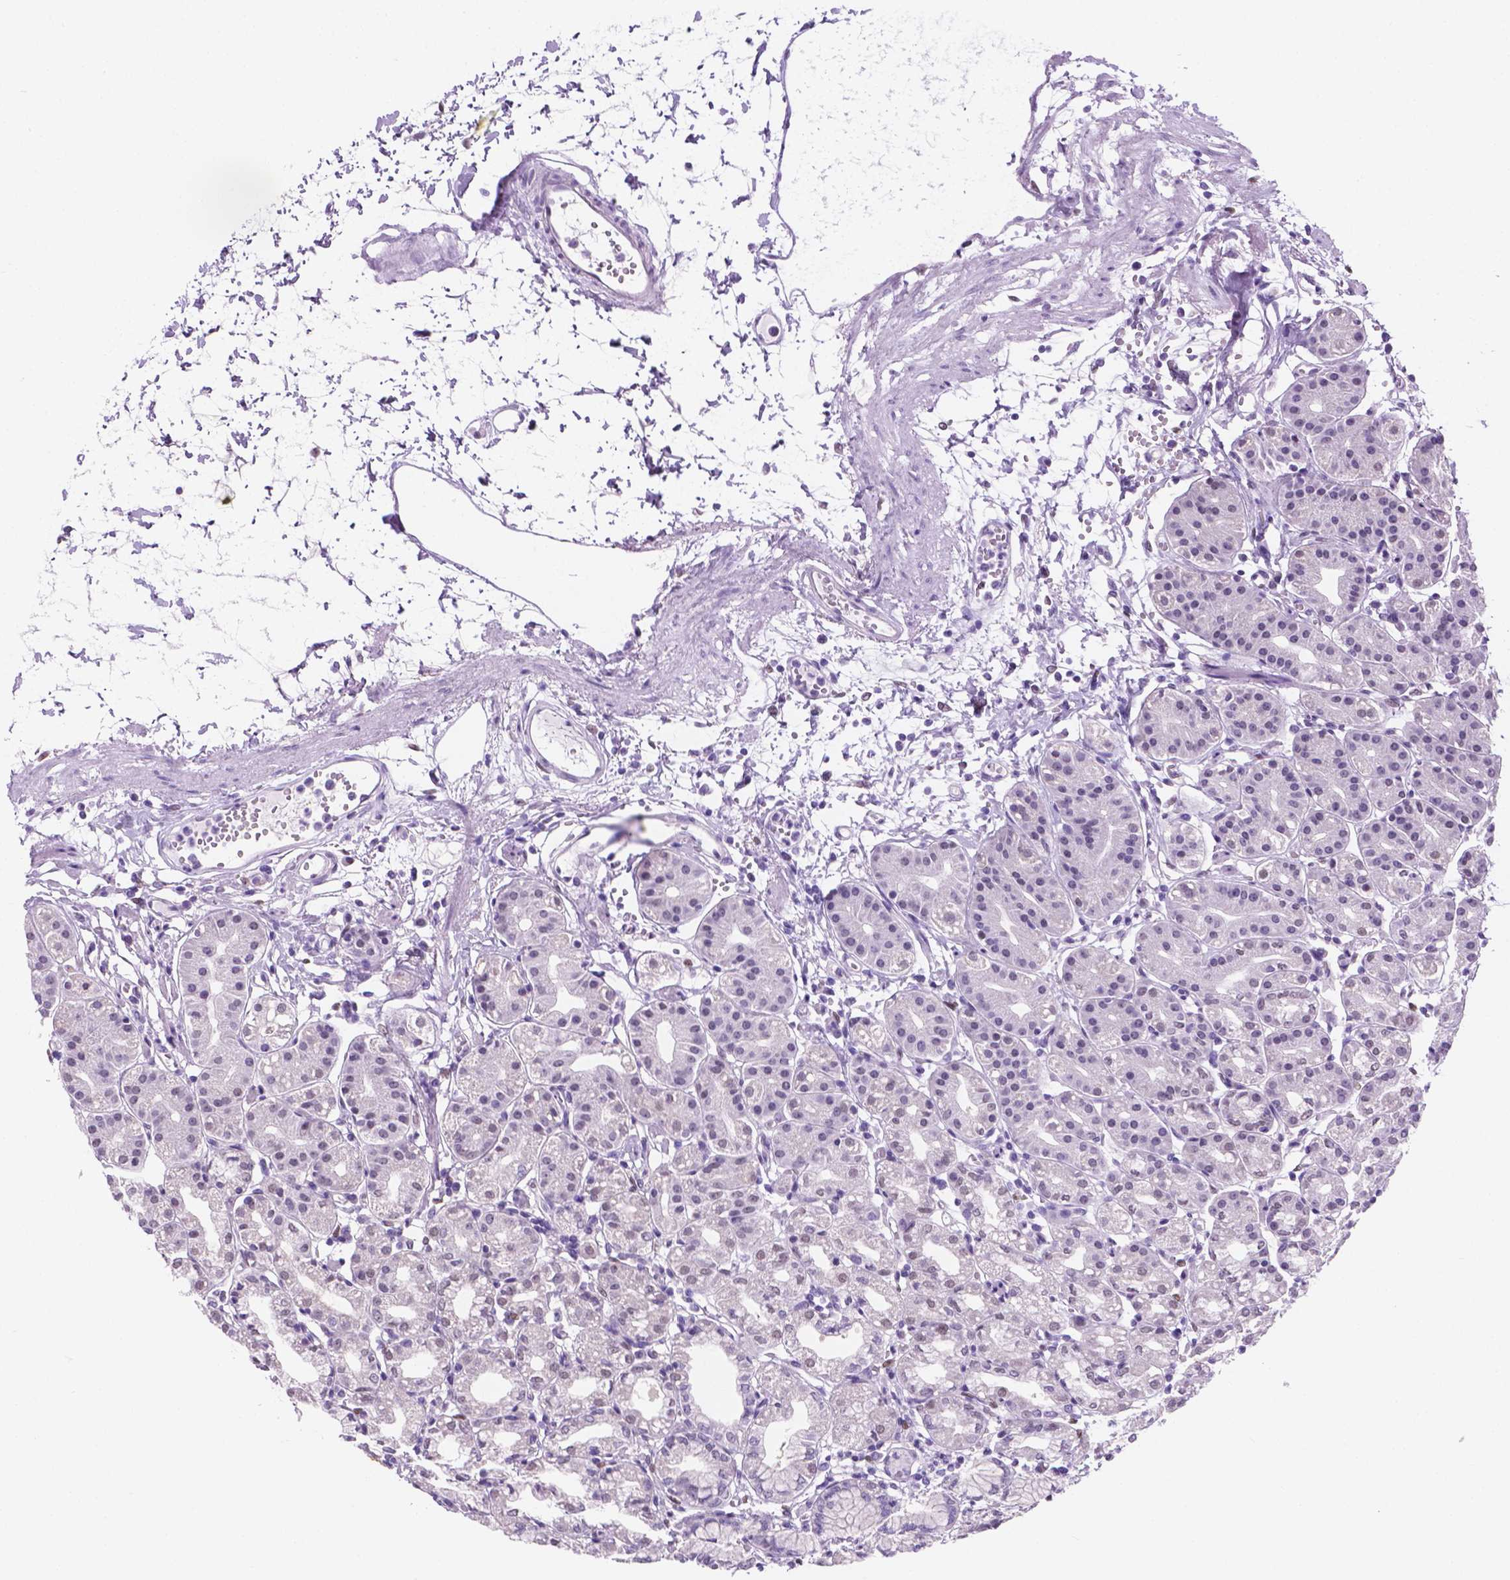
{"staining": {"intensity": "weak", "quantity": "<25%", "location": "nuclear"}, "tissue": "stomach", "cell_type": "Glandular cells", "image_type": "normal", "snomed": [{"axis": "morphology", "description": "Normal tissue, NOS"}, {"axis": "topography", "description": "Skeletal muscle"}, {"axis": "topography", "description": "Stomach"}], "caption": "Immunohistochemistry of normal stomach demonstrates no staining in glandular cells.", "gene": "TMEM210", "patient": {"sex": "female", "age": 57}}